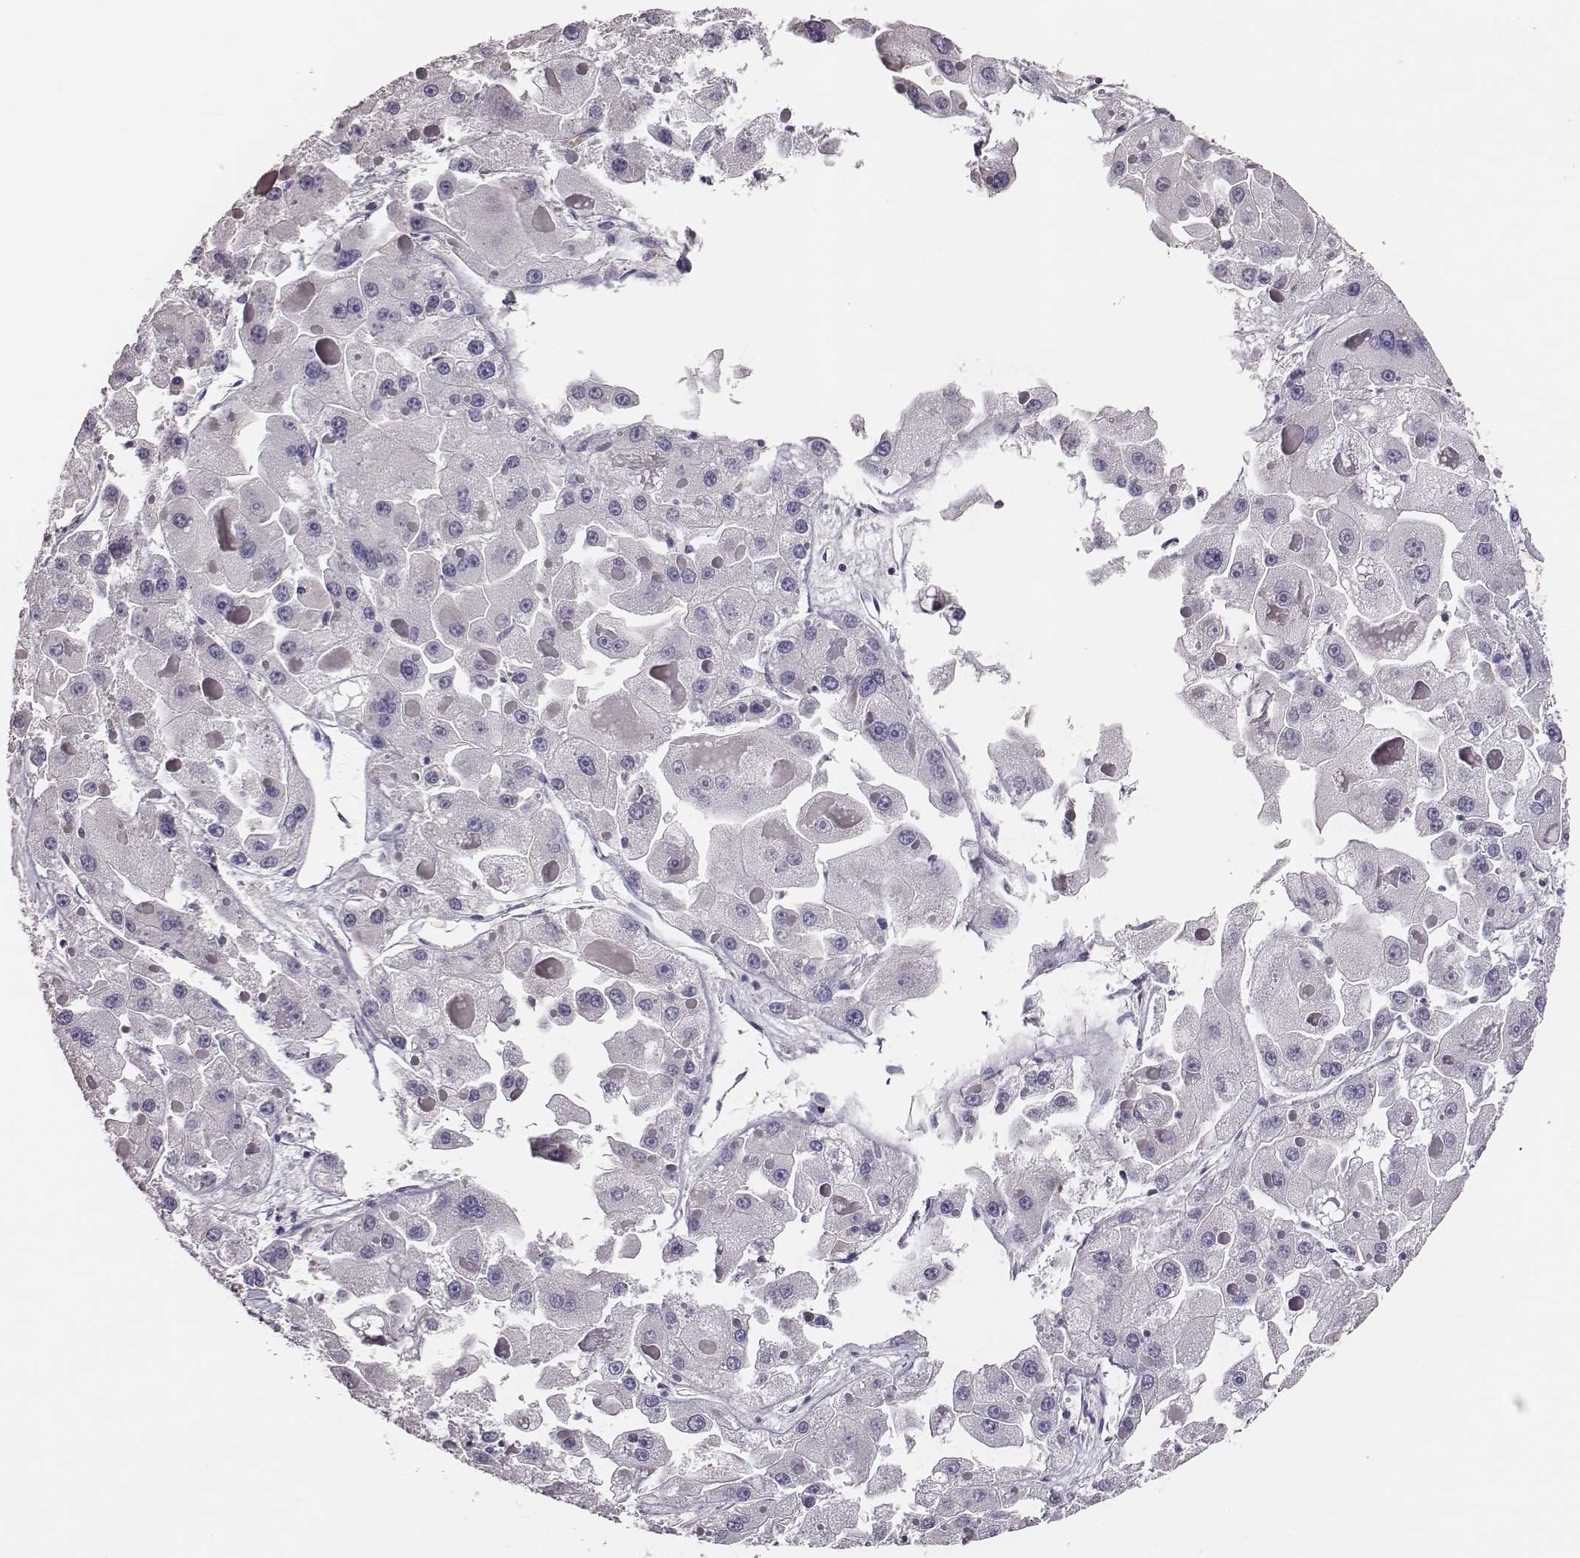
{"staining": {"intensity": "negative", "quantity": "none", "location": "none"}, "tissue": "liver cancer", "cell_type": "Tumor cells", "image_type": "cancer", "snomed": [{"axis": "morphology", "description": "Carcinoma, Hepatocellular, NOS"}, {"axis": "topography", "description": "Liver"}], "caption": "An image of human liver hepatocellular carcinoma is negative for staining in tumor cells.", "gene": "P2RY10", "patient": {"sex": "female", "age": 73}}